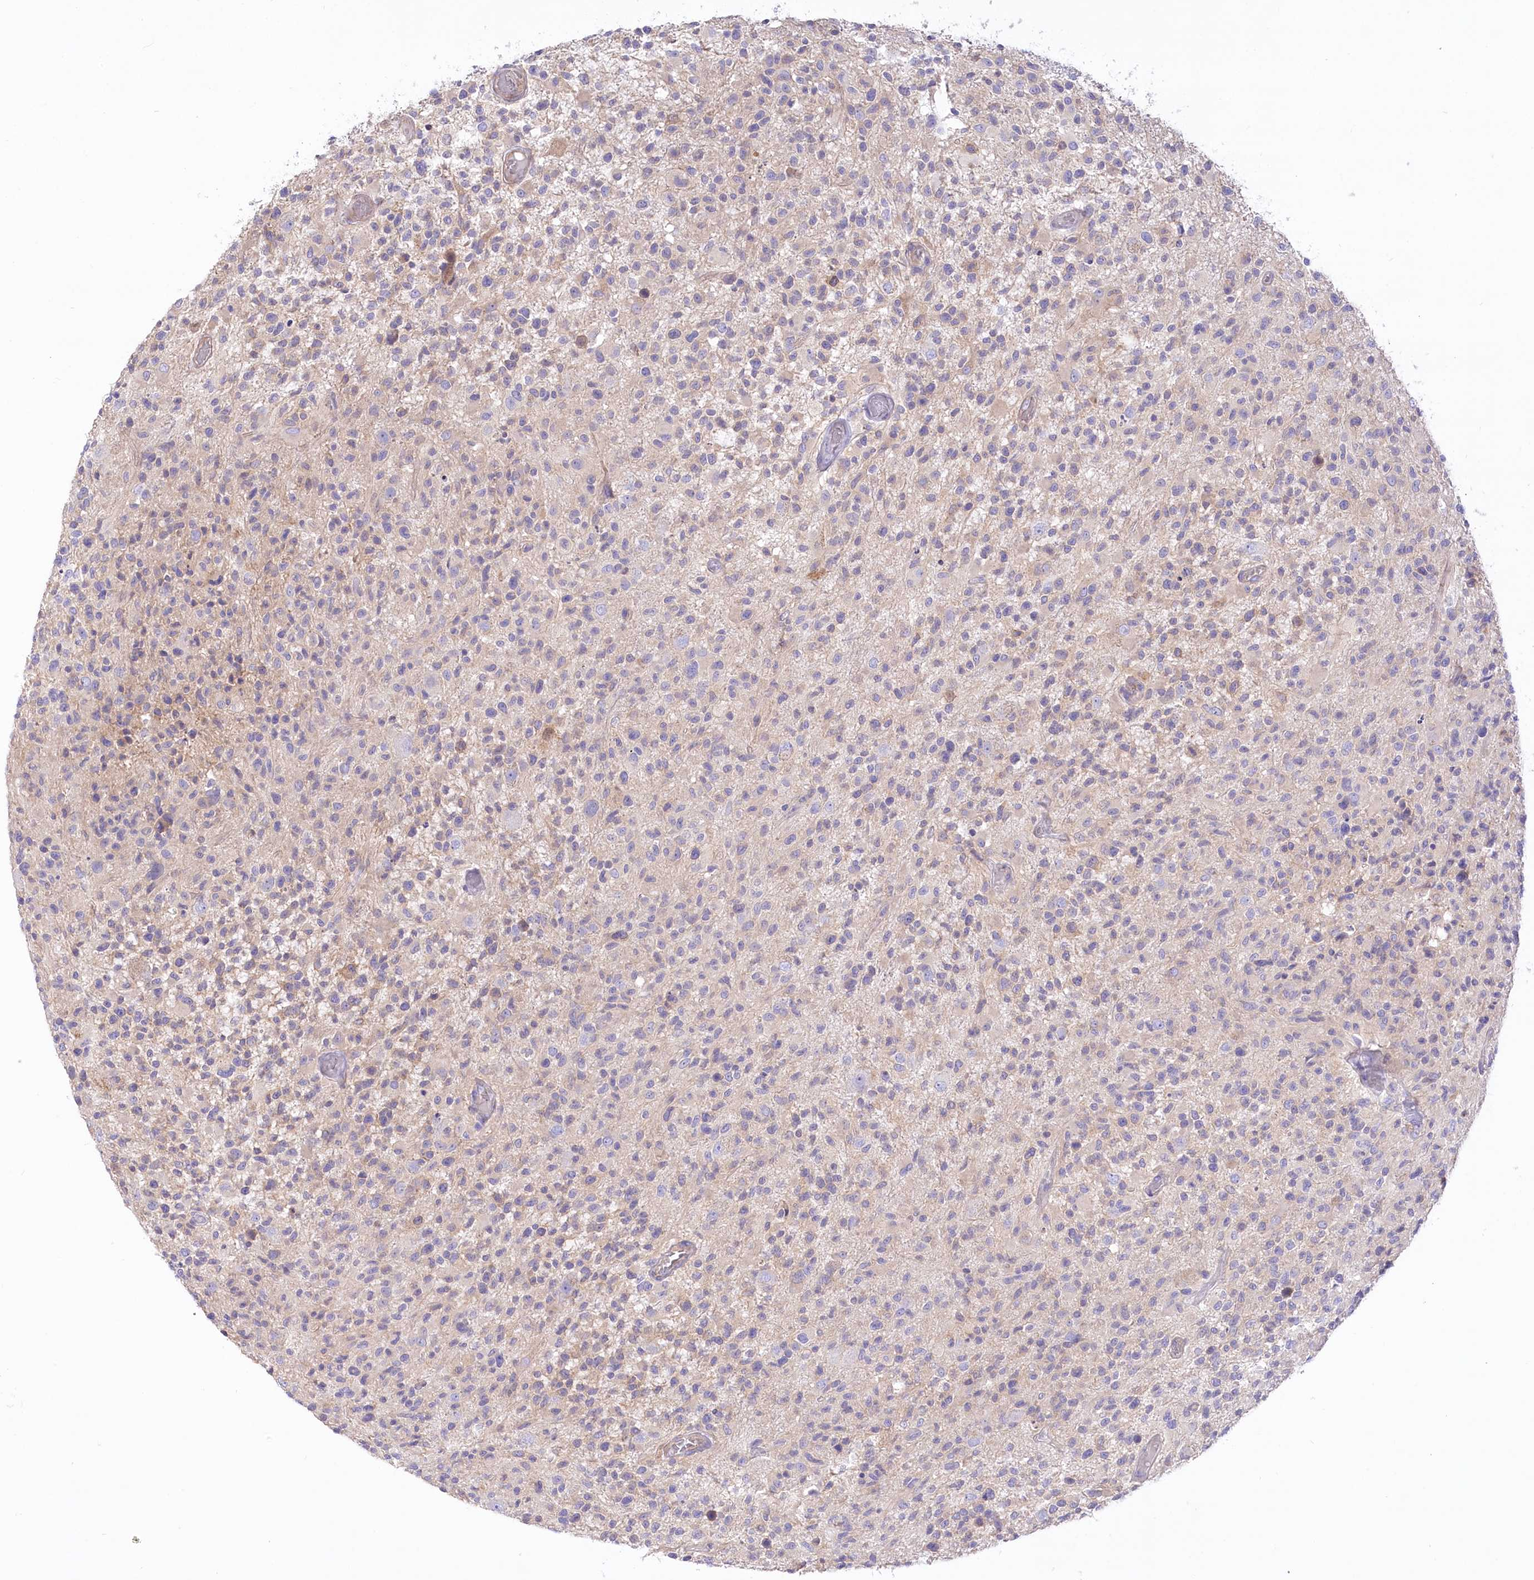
{"staining": {"intensity": "negative", "quantity": "none", "location": "none"}, "tissue": "glioma", "cell_type": "Tumor cells", "image_type": "cancer", "snomed": [{"axis": "morphology", "description": "Glioma, malignant, High grade"}, {"axis": "morphology", "description": "Glioblastoma, NOS"}, {"axis": "topography", "description": "Brain"}], "caption": "Immunohistochemical staining of human malignant glioma (high-grade) reveals no significant staining in tumor cells.", "gene": "UMPS", "patient": {"sex": "male", "age": 60}}